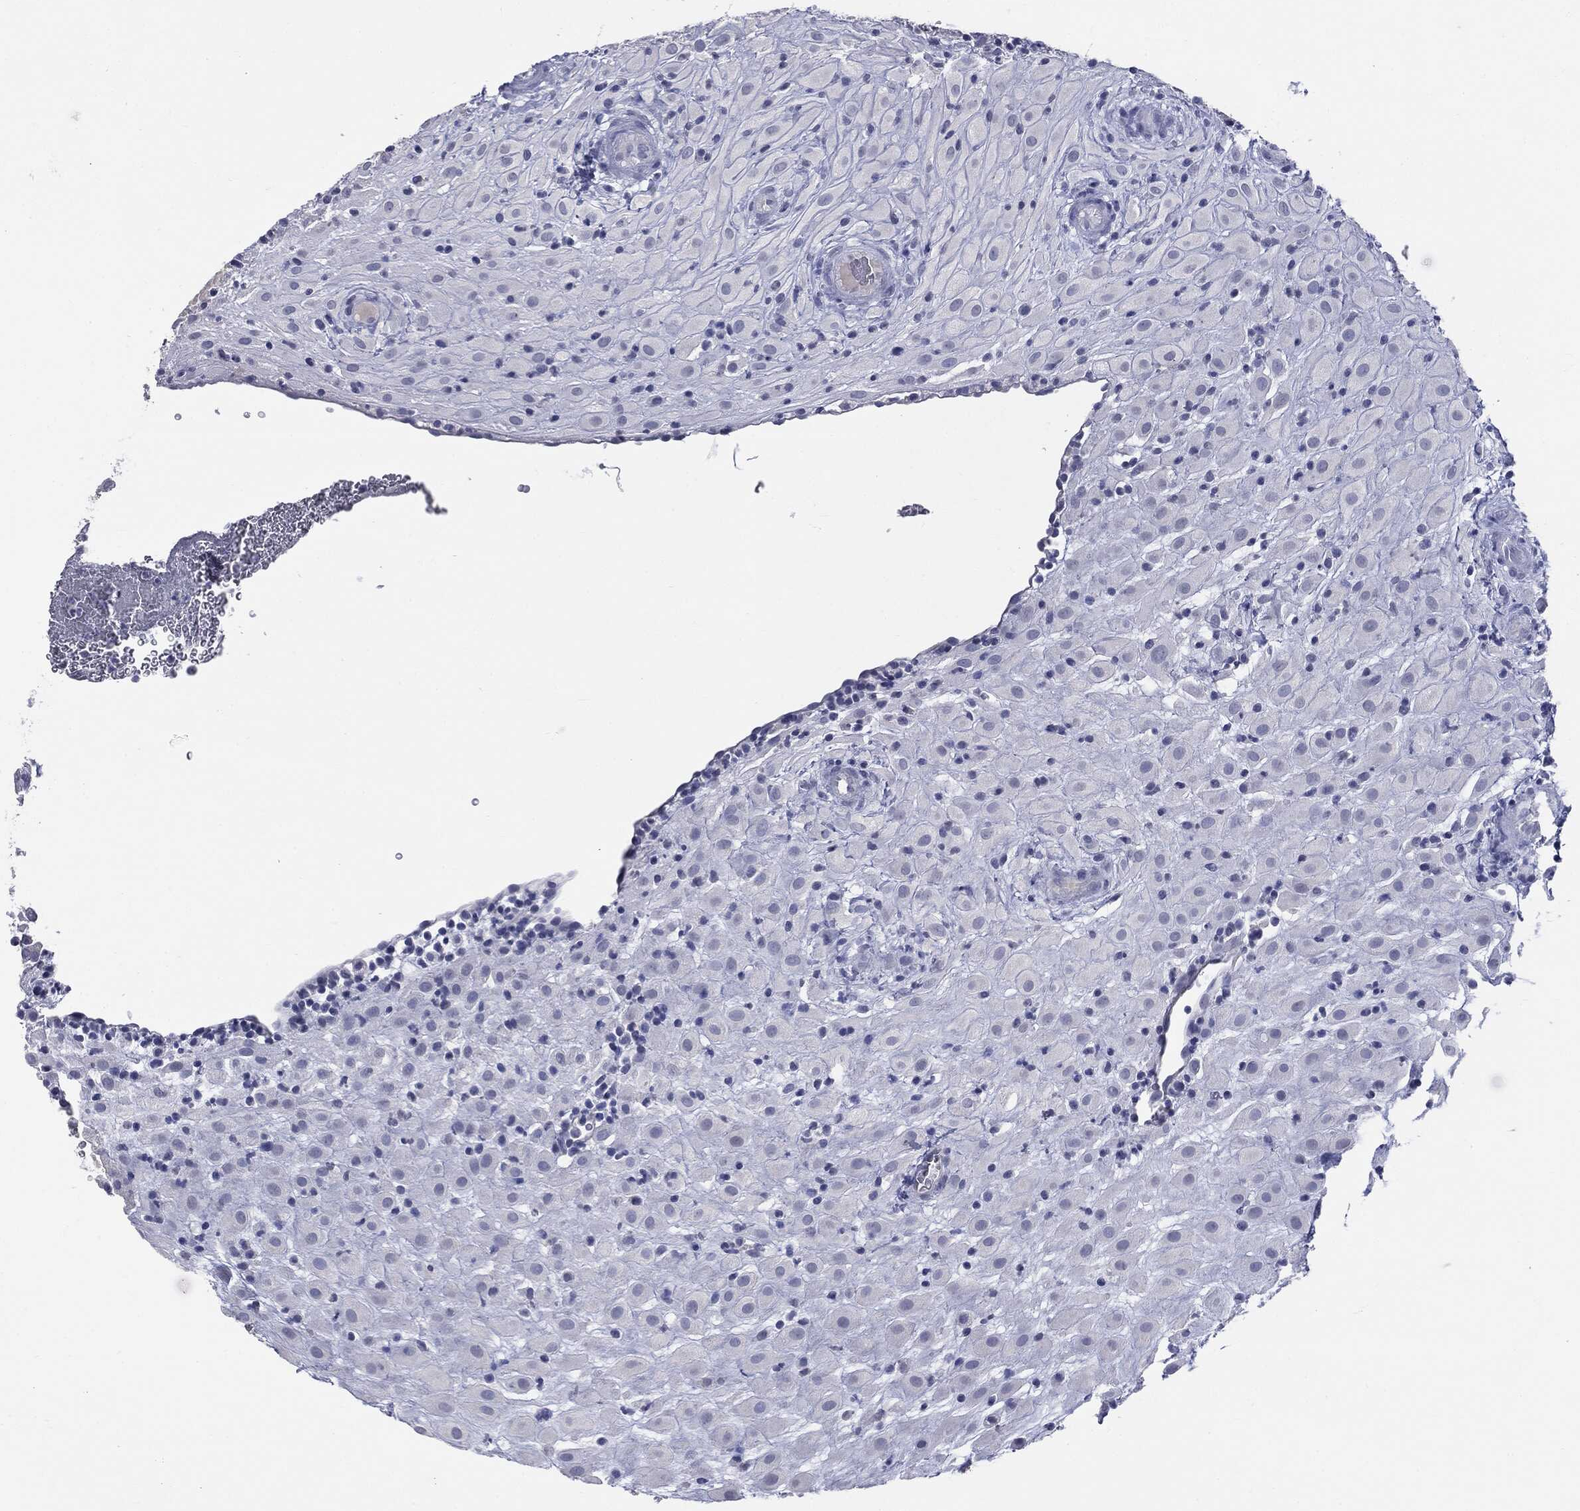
{"staining": {"intensity": "negative", "quantity": "none", "location": "none"}, "tissue": "placenta", "cell_type": "Decidual cells", "image_type": "normal", "snomed": [{"axis": "morphology", "description": "Normal tissue, NOS"}, {"axis": "topography", "description": "Placenta"}], "caption": "IHC image of benign human placenta stained for a protein (brown), which demonstrates no staining in decidual cells. (Brightfield microscopy of DAB immunohistochemistry (IHC) at high magnification).", "gene": "TSHB", "patient": {"sex": "female", "age": 19}}